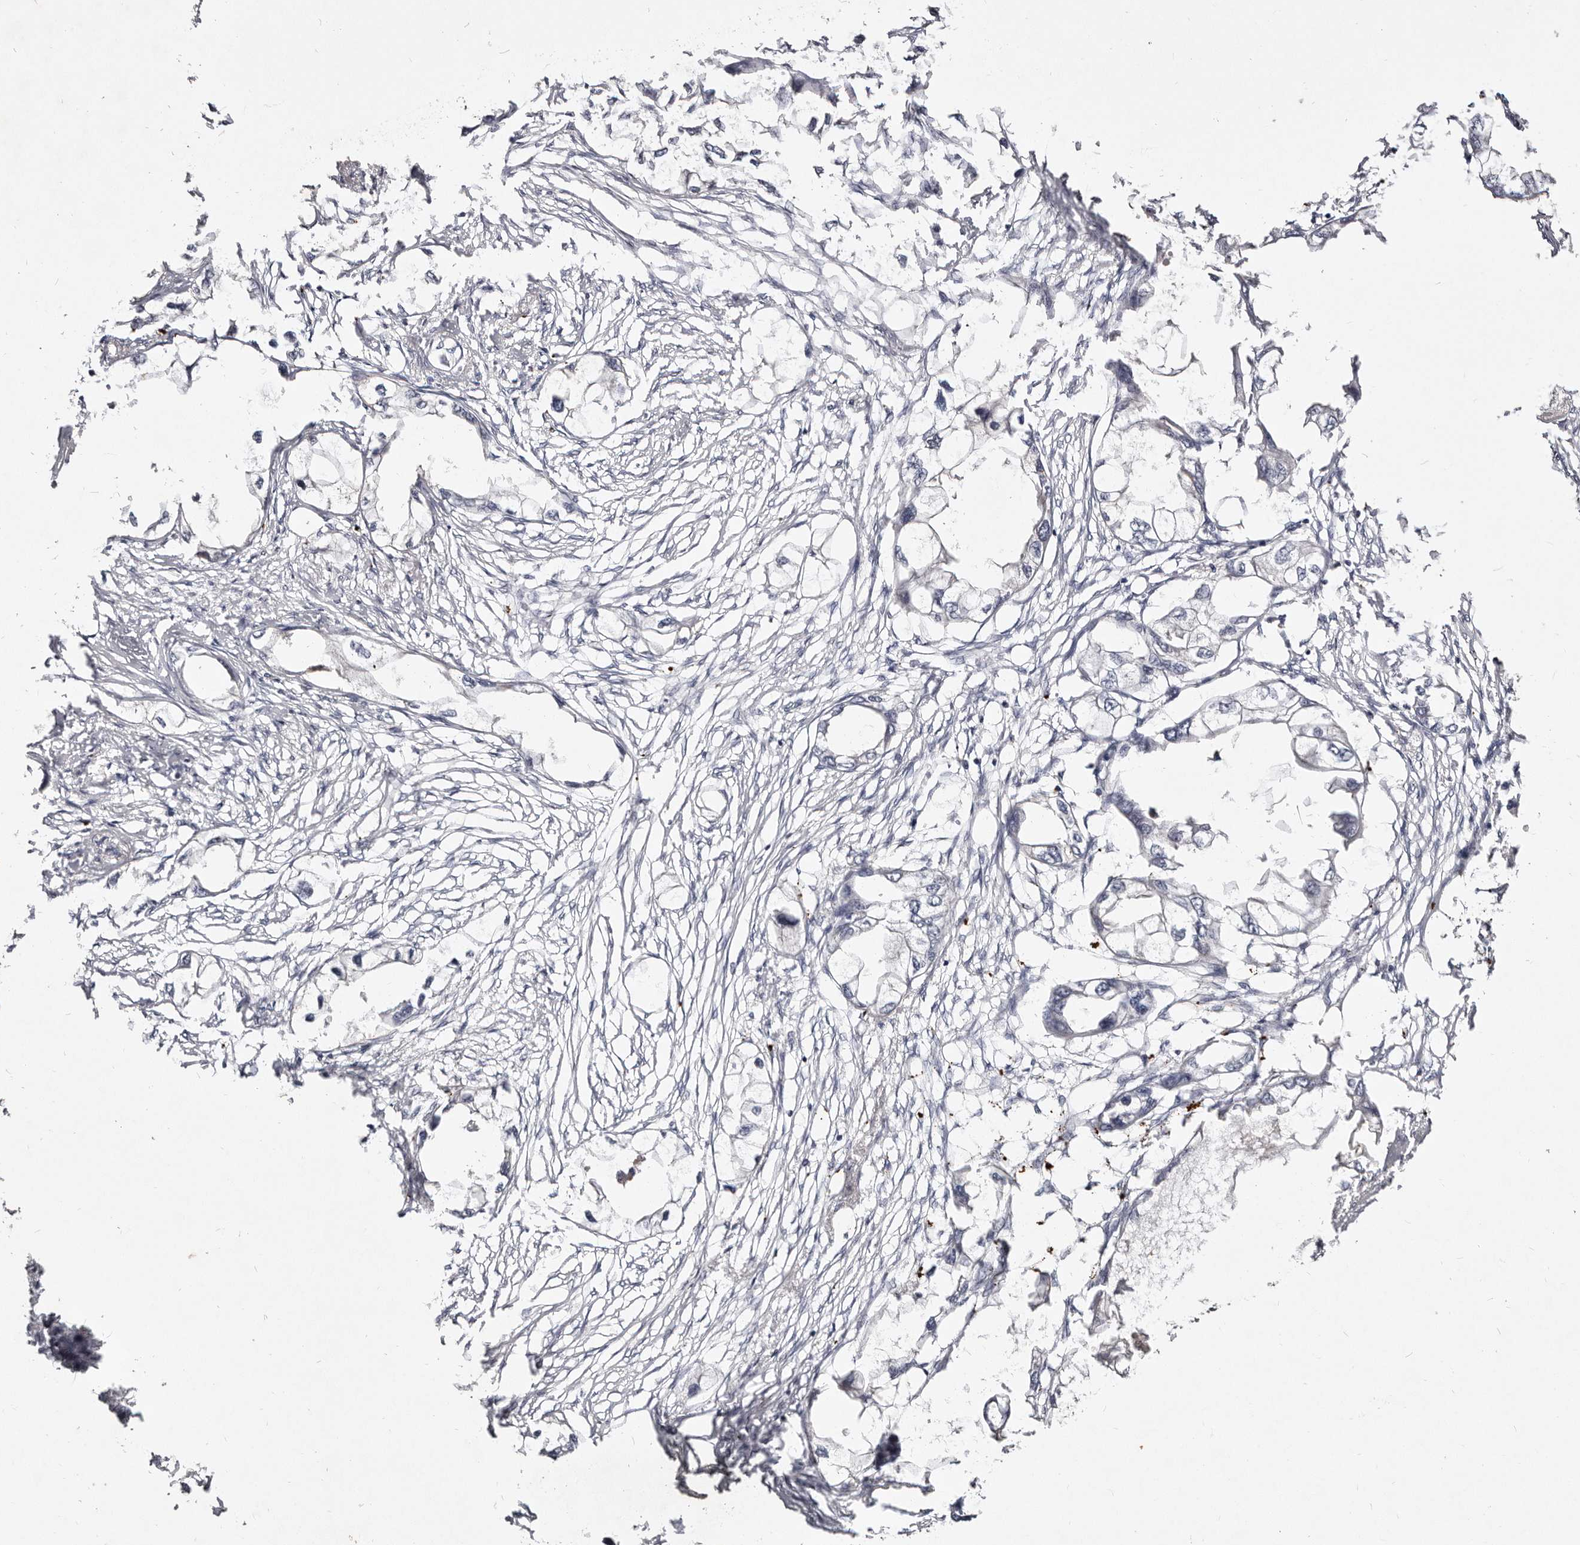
{"staining": {"intensity": "negative", "quantity": "none", "location": "none"}, "tissue": "endometrial cancer", "cell_type": "Tumor cells", "image_type": "cancer", "snomed": [{"axis": "morphology", "description": "Adenocarcinoma, NOS"}, {"axis": "morphology", "description": "Adenocarcinoma, metastatic, NOS"}, {"axis": "topography", "description": "Adipose tissue"}, {"axis": "topography", "description": "Endometrium"}], "caption": "DAB (3,3'-diaminobenzidine) immunohistochemical staining of human endometrial metastatic adenocarcinoma displays no significant staining in tumor cells.", "gene": "MRPS33", "patient": {"sex": "female", "age": 67}}